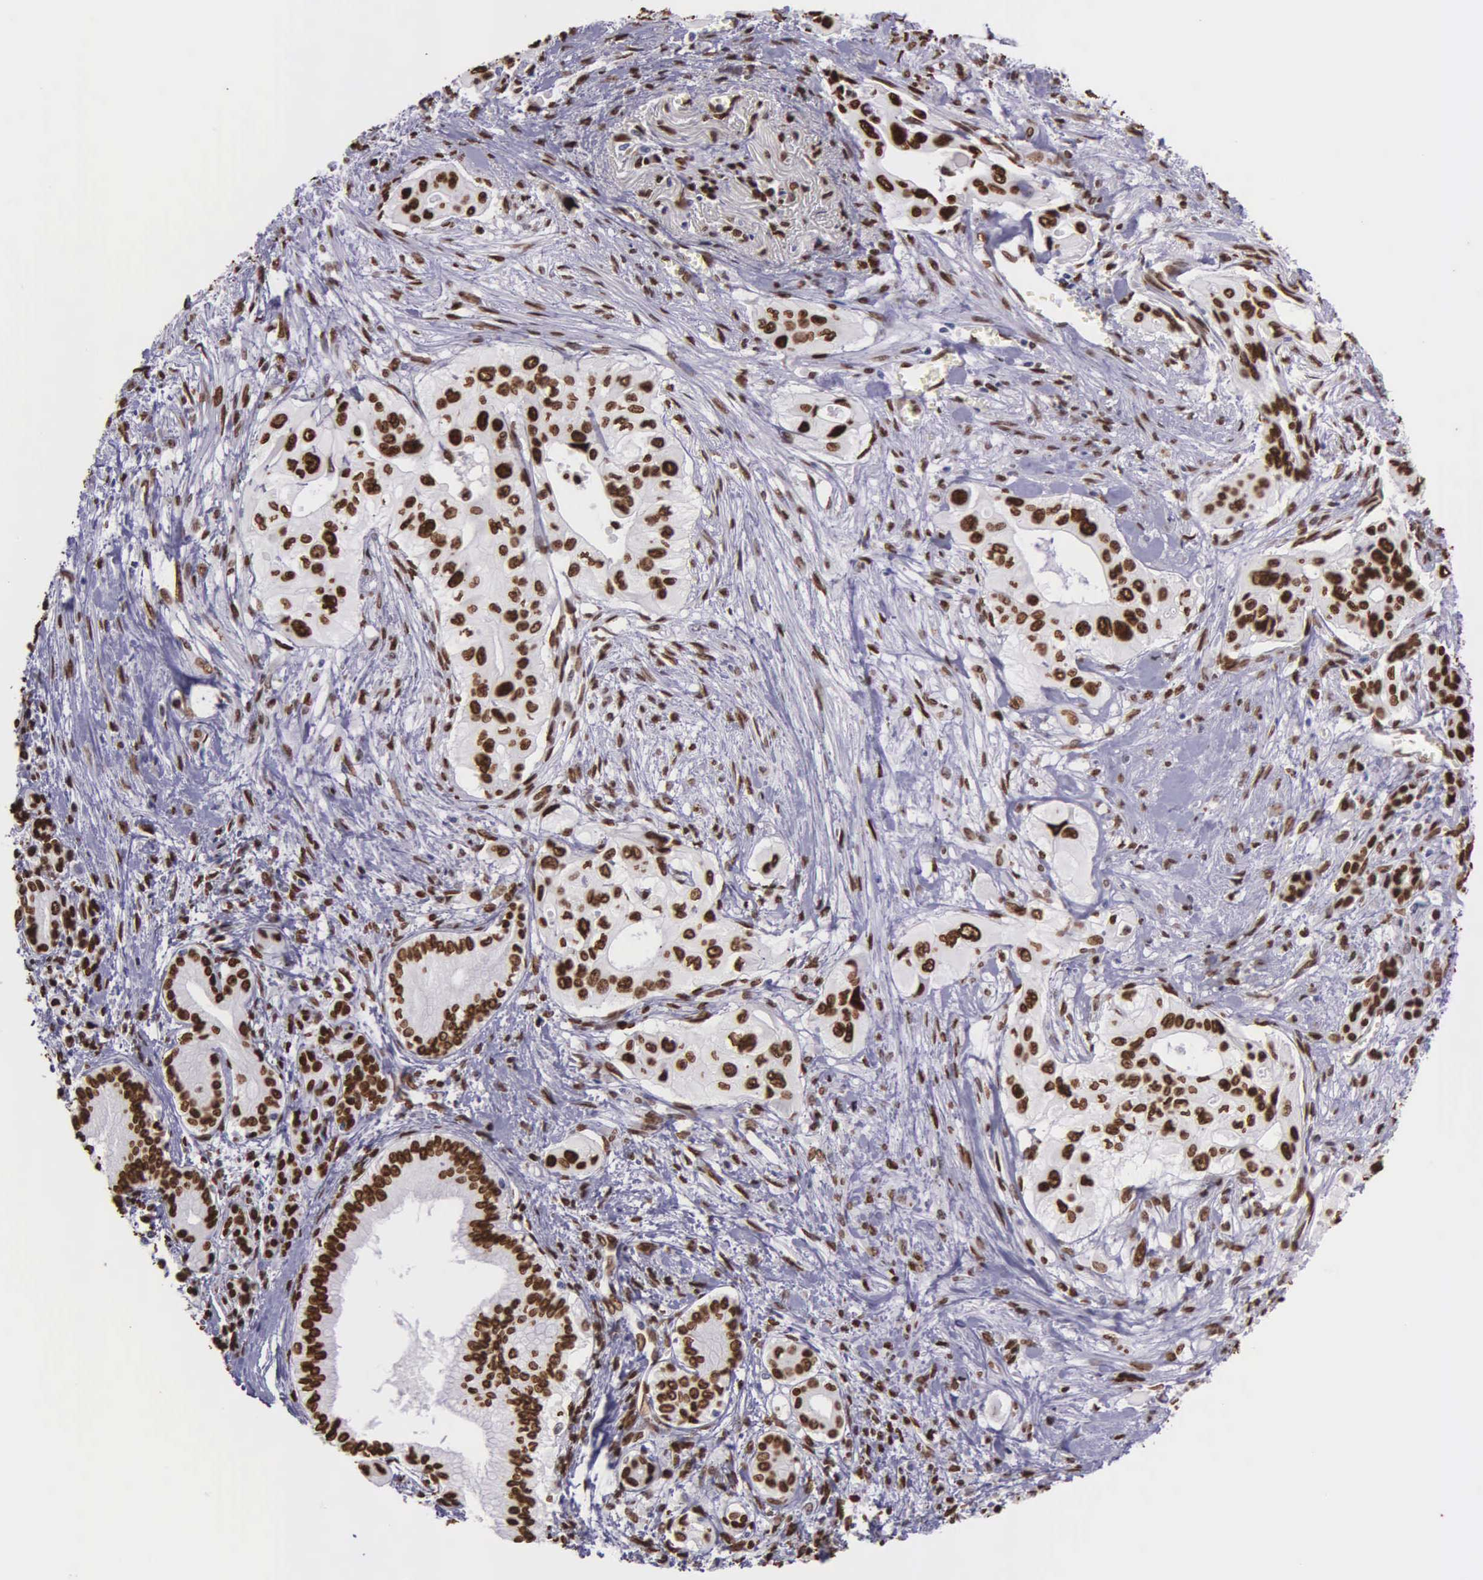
{"staining": {"intensity": "strong", "quantity": ">75%", "location": "nuclear"}, "tissue": "pancreatic cancer", "cell_type": "Tumor cells", "image_type": "cancer", "snomed": [{"axis": "morphology", "description": "Adenocarcinoma, NOS"}, {"axis": "topography", "description": "Pancreas"}], "caption": "About >75% of tumor cells in human adenocarcinoma (pancreatic) display strong nuclear protein positivity as visualized by brown immunohistochemical staining.", "gene": "H1-0", "patient": {"sex": "male", "age": 77}}